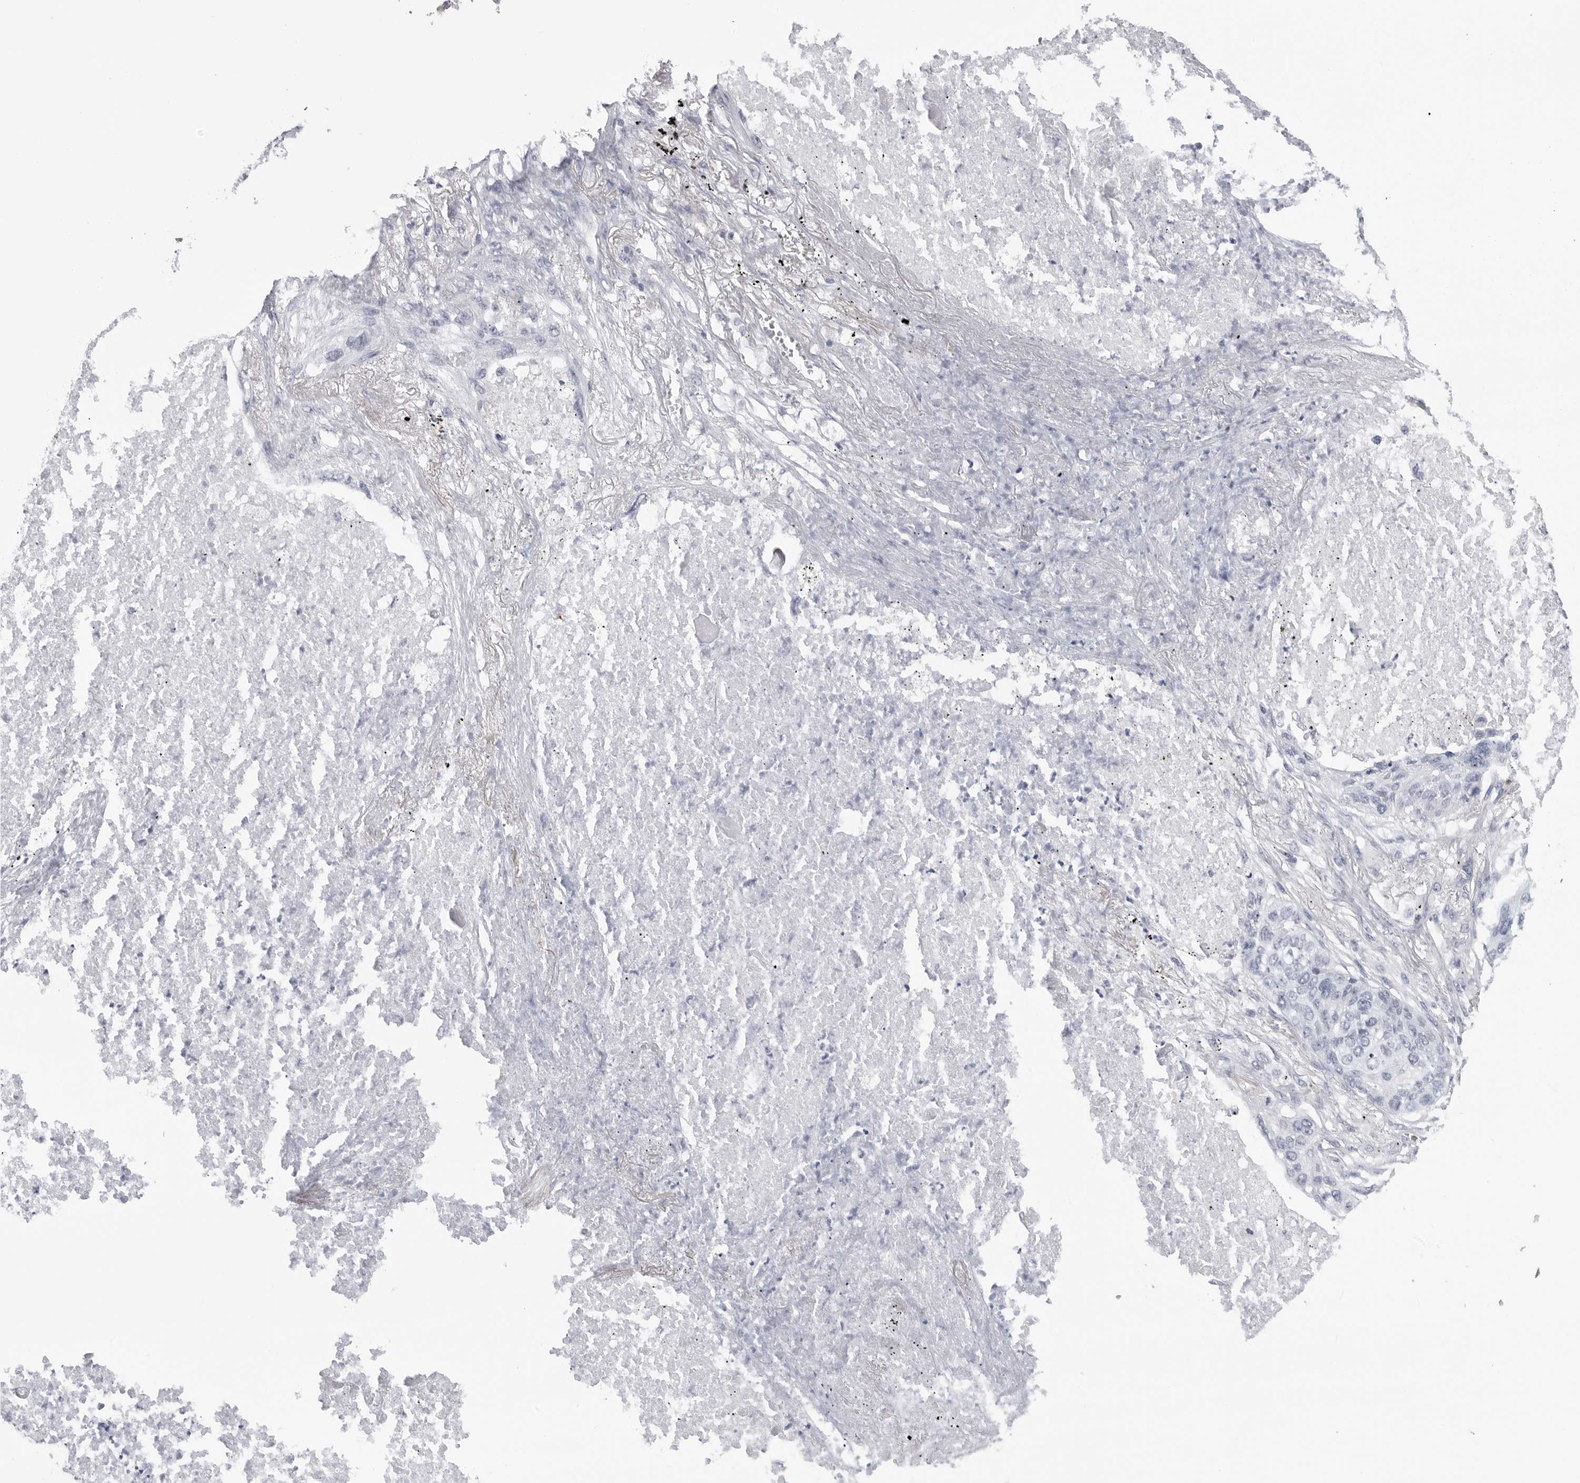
{"staining": {"intensity": "negative", "quantity": "none", "location": "none"}, "tissue": "lung cancer", "cell_type": "Tumor cells", "image_type": "cancer", "snomed": [{"axis": "morphology", "description": "Squamous cell carcinoma, NOS"}, {"axis": "topography", "description": "Lung"}], "caption": "This is an immunohistochemistry image of human lung cancer. There is no expression in tumor cells.", "gene": "PGA3", "patient": {"sex": "female", "age": 63}}